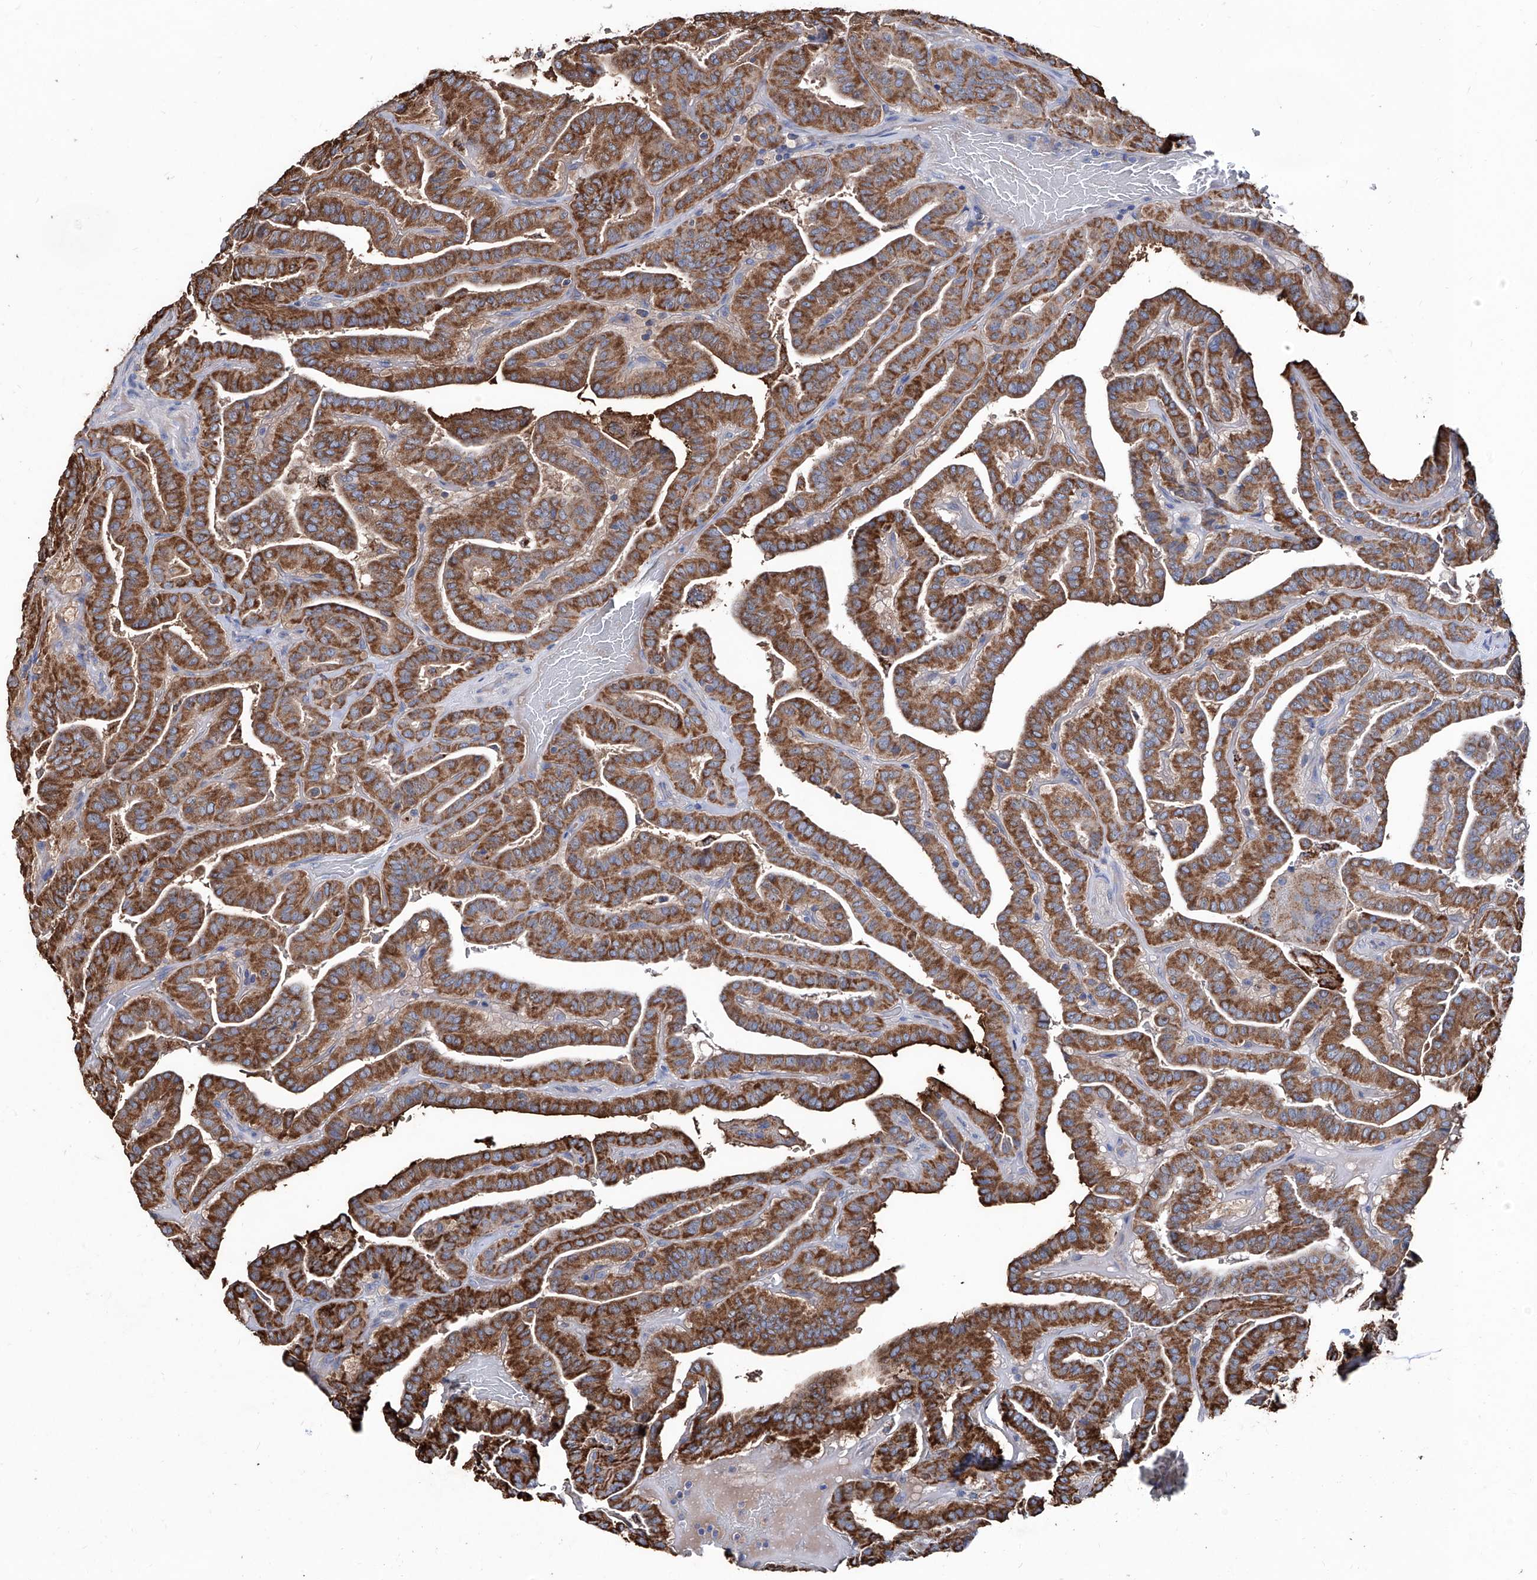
{"staining": {"intensity": "strong", "quantity": ">75%", "location": "cytoplasmic/membranous"}, "tissue": "thyroid cancer", "cell_type": "Tumor cells", "image_type": "cancer", "snomed": [{"axis": "morphology", "description": "Papillary adenocarcinoma, NOS"}, {"axis": "topography", "description": "Thyroid gland"}], "caption": "Protein staining displays strong cytoplasmic/membranous positivity in about >75% of tumor cells in thyroid papillary adenocarcinoma.", "gene": "NHS", "patient": {"sex": "male", "age": 77}}